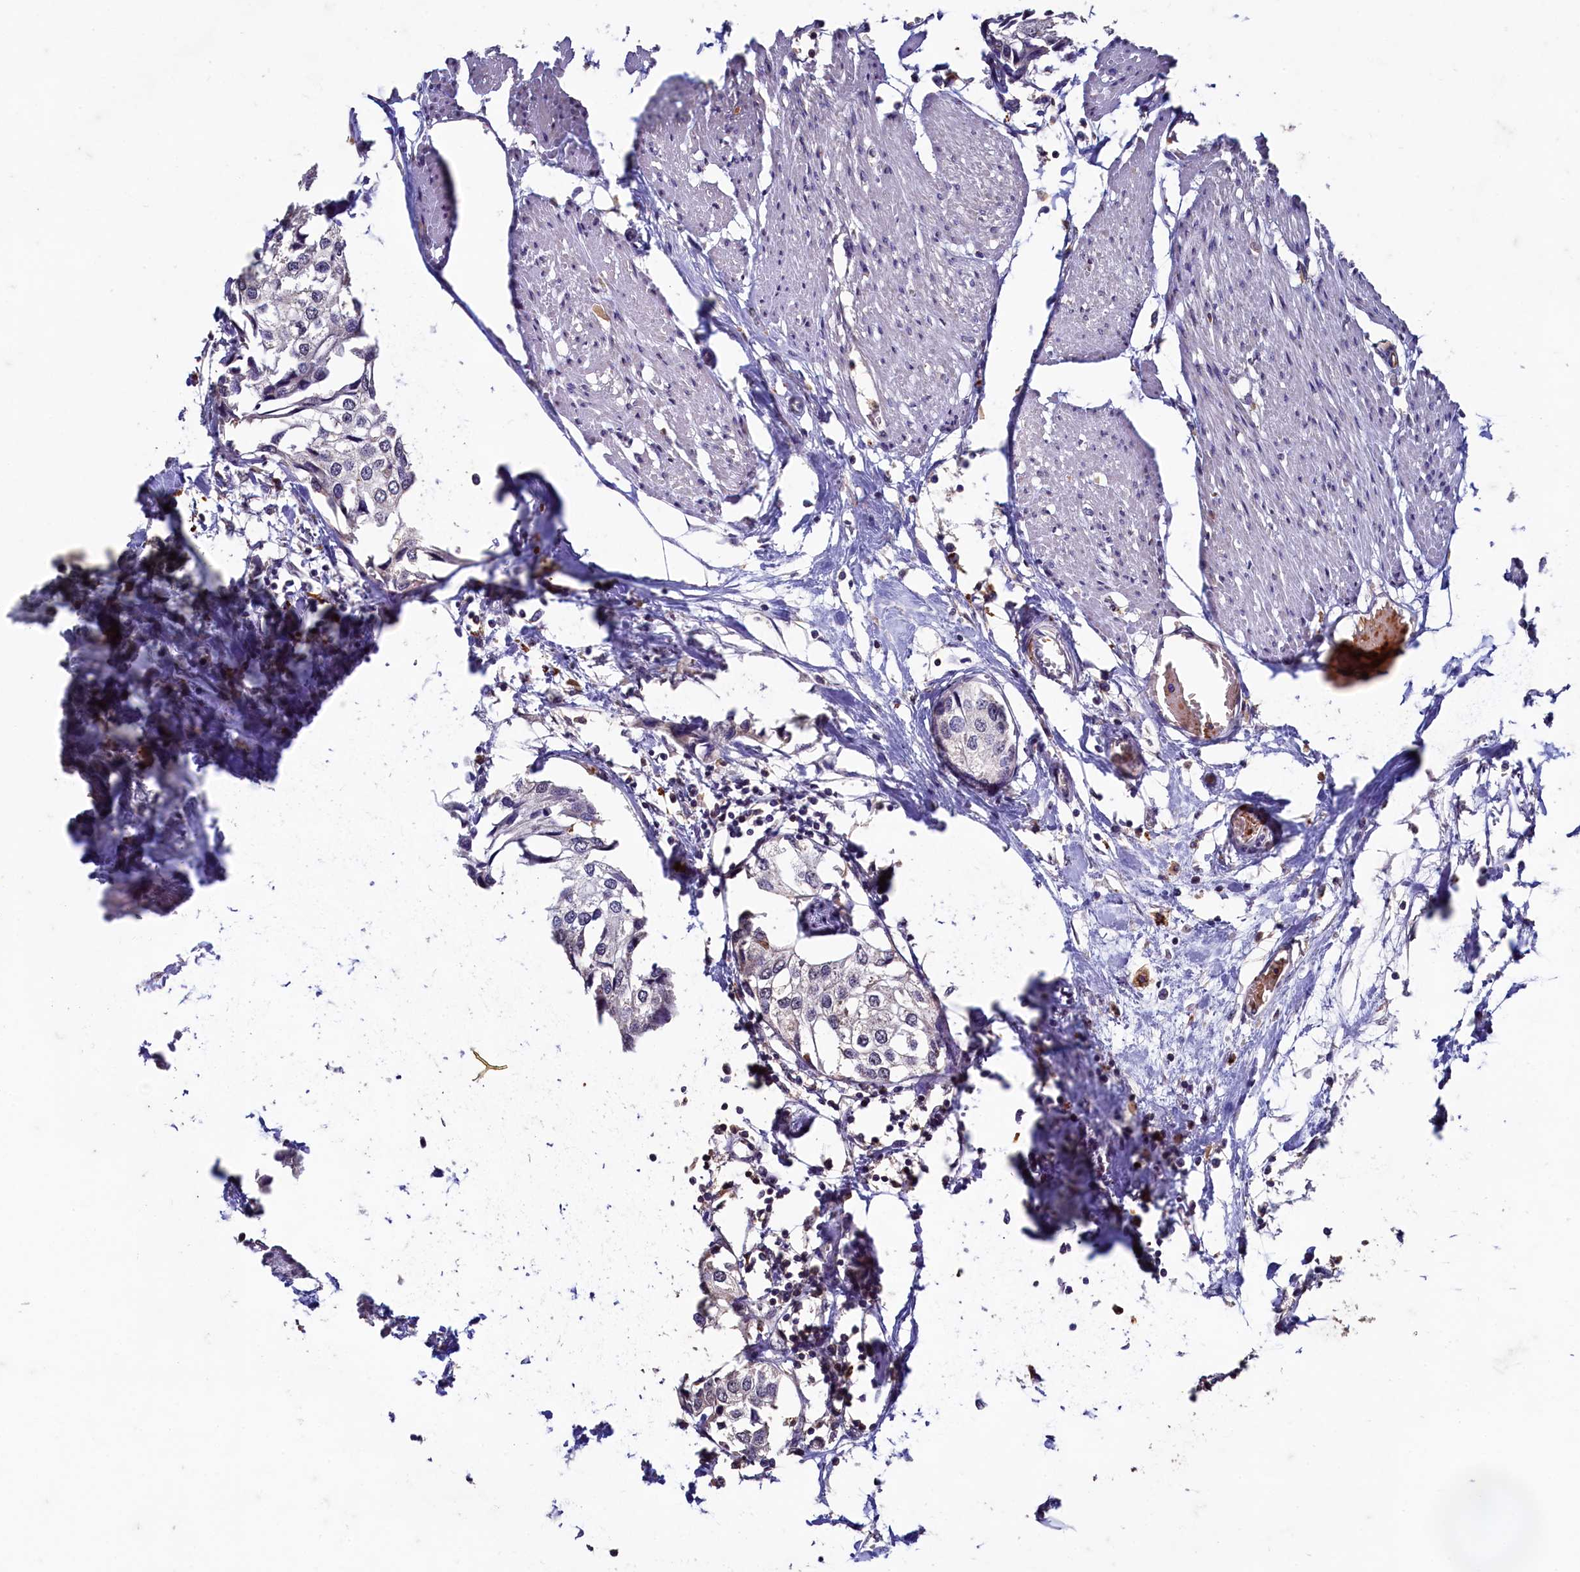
{"staining": {"intensity": "negative", "quantity": "none", "location": "none"}, "tissue": "urothelial cancer", "cell_type": "Tumor cells", "image_type": "cancer", "snomed": [{"axis": "morphology", "description": "Urothelial carcinoma, High grade"}, {"axis": "topography", "description": "Urinary bladder"}], "caption": "High power microscopy image of an IHC micrograph of urothelial carcinoma (high-grade), revealing no significant expression in tumor cells. The staining was performed using DAB (3,3'-diaminobenzidine) to visualize the protein expression in brown, while the nuclei were stained in blue with hematoxylin (Magnification: 20x).", "gene": "CSTPP1", "patient": {"sex": "male", "age": 64}}